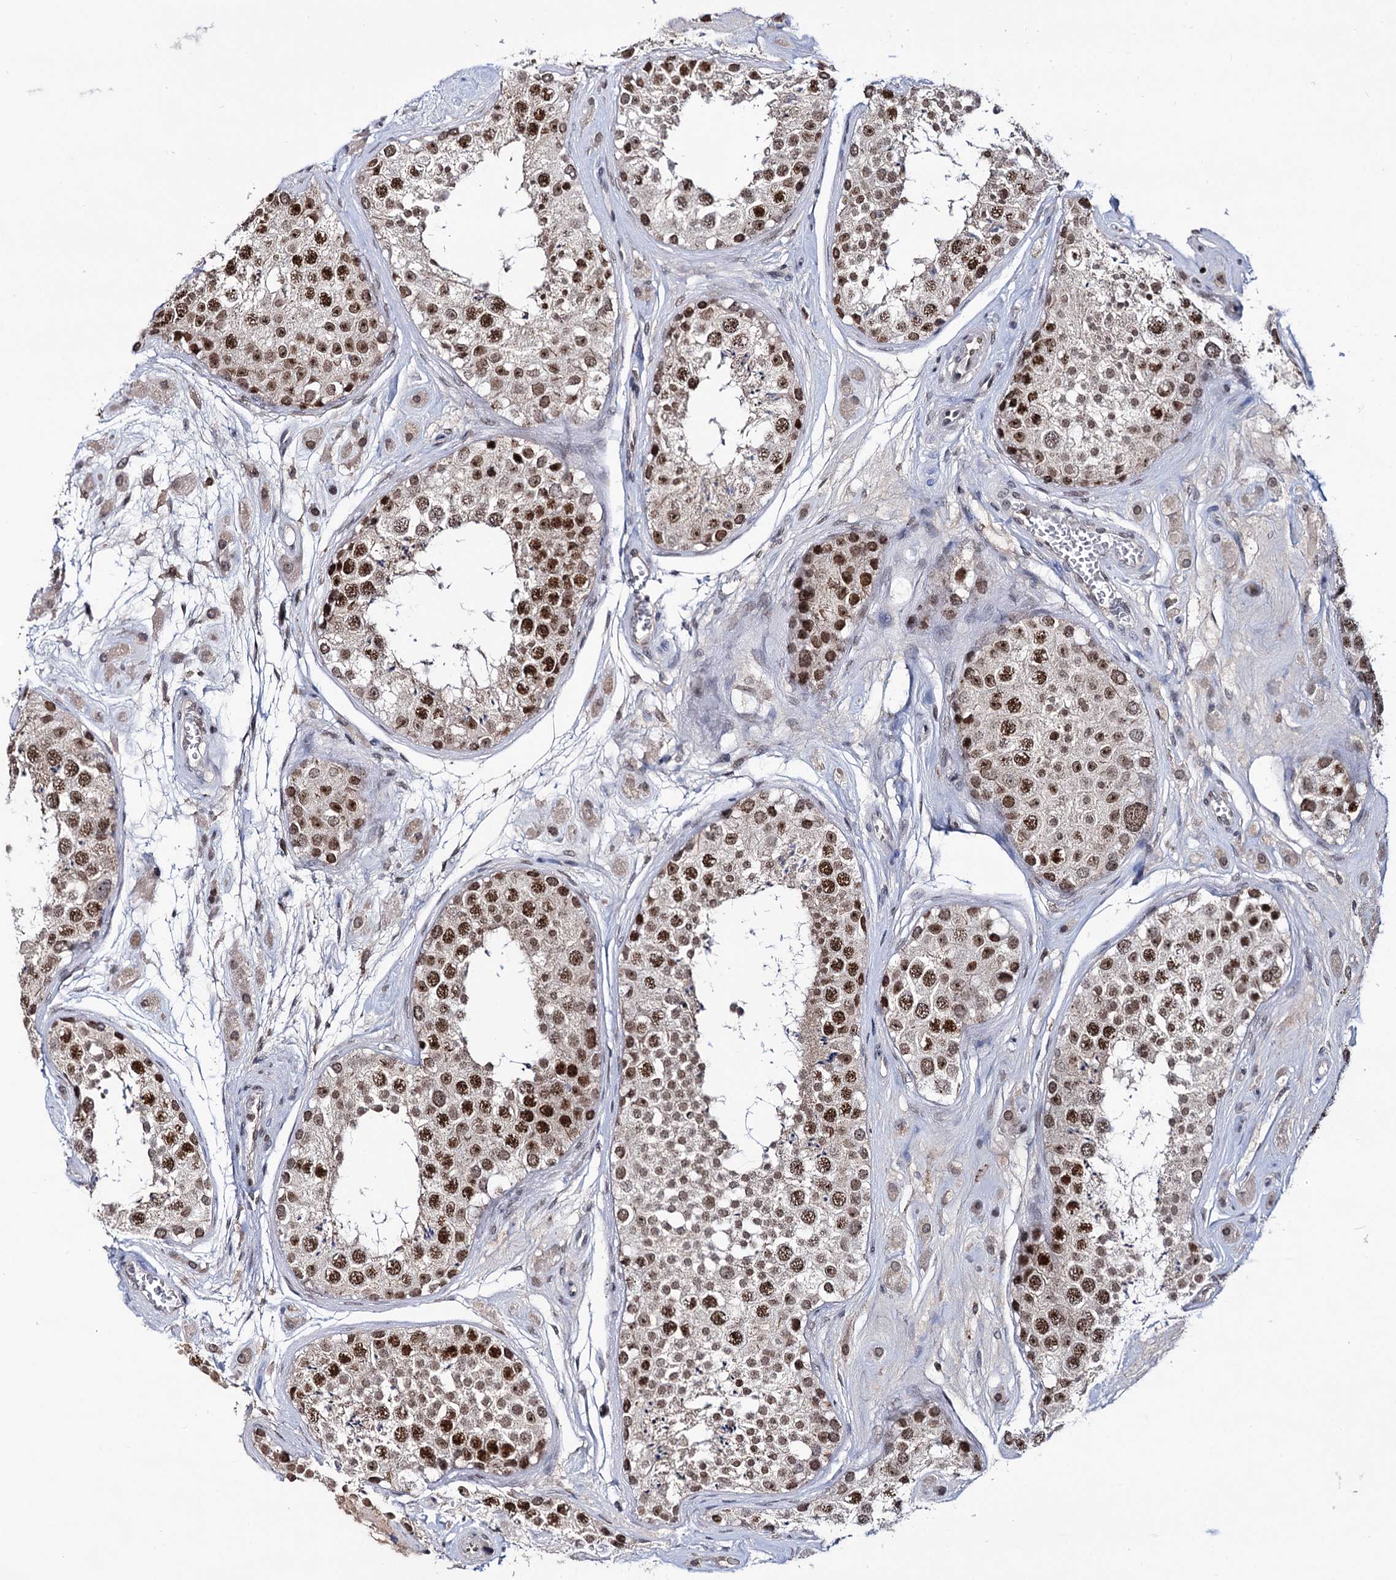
{"staining": {"intensity": "strong", "quantity": ">75%", "location": "nuclear"}, "tissue": "testis", "cell_type": "Cells in seminiferous ducts", "image_type": "normal", "snomed": [{"axis": "morphology", "description": "Normal tissue, NOS"}, {"axis": "topography", "description": "Testis"}], "caption": "The histopathology image shows staining of normal testis, revealing strong nuclear protein expression (brown color) within cells in seminiferous ducts. Using DAB (brown) and hematoxylin (blue) stains, captured at high magnification using brightfield microscopy.", "gene": "SMCHD1", "patient": {"sex": "male", "age": 25}}